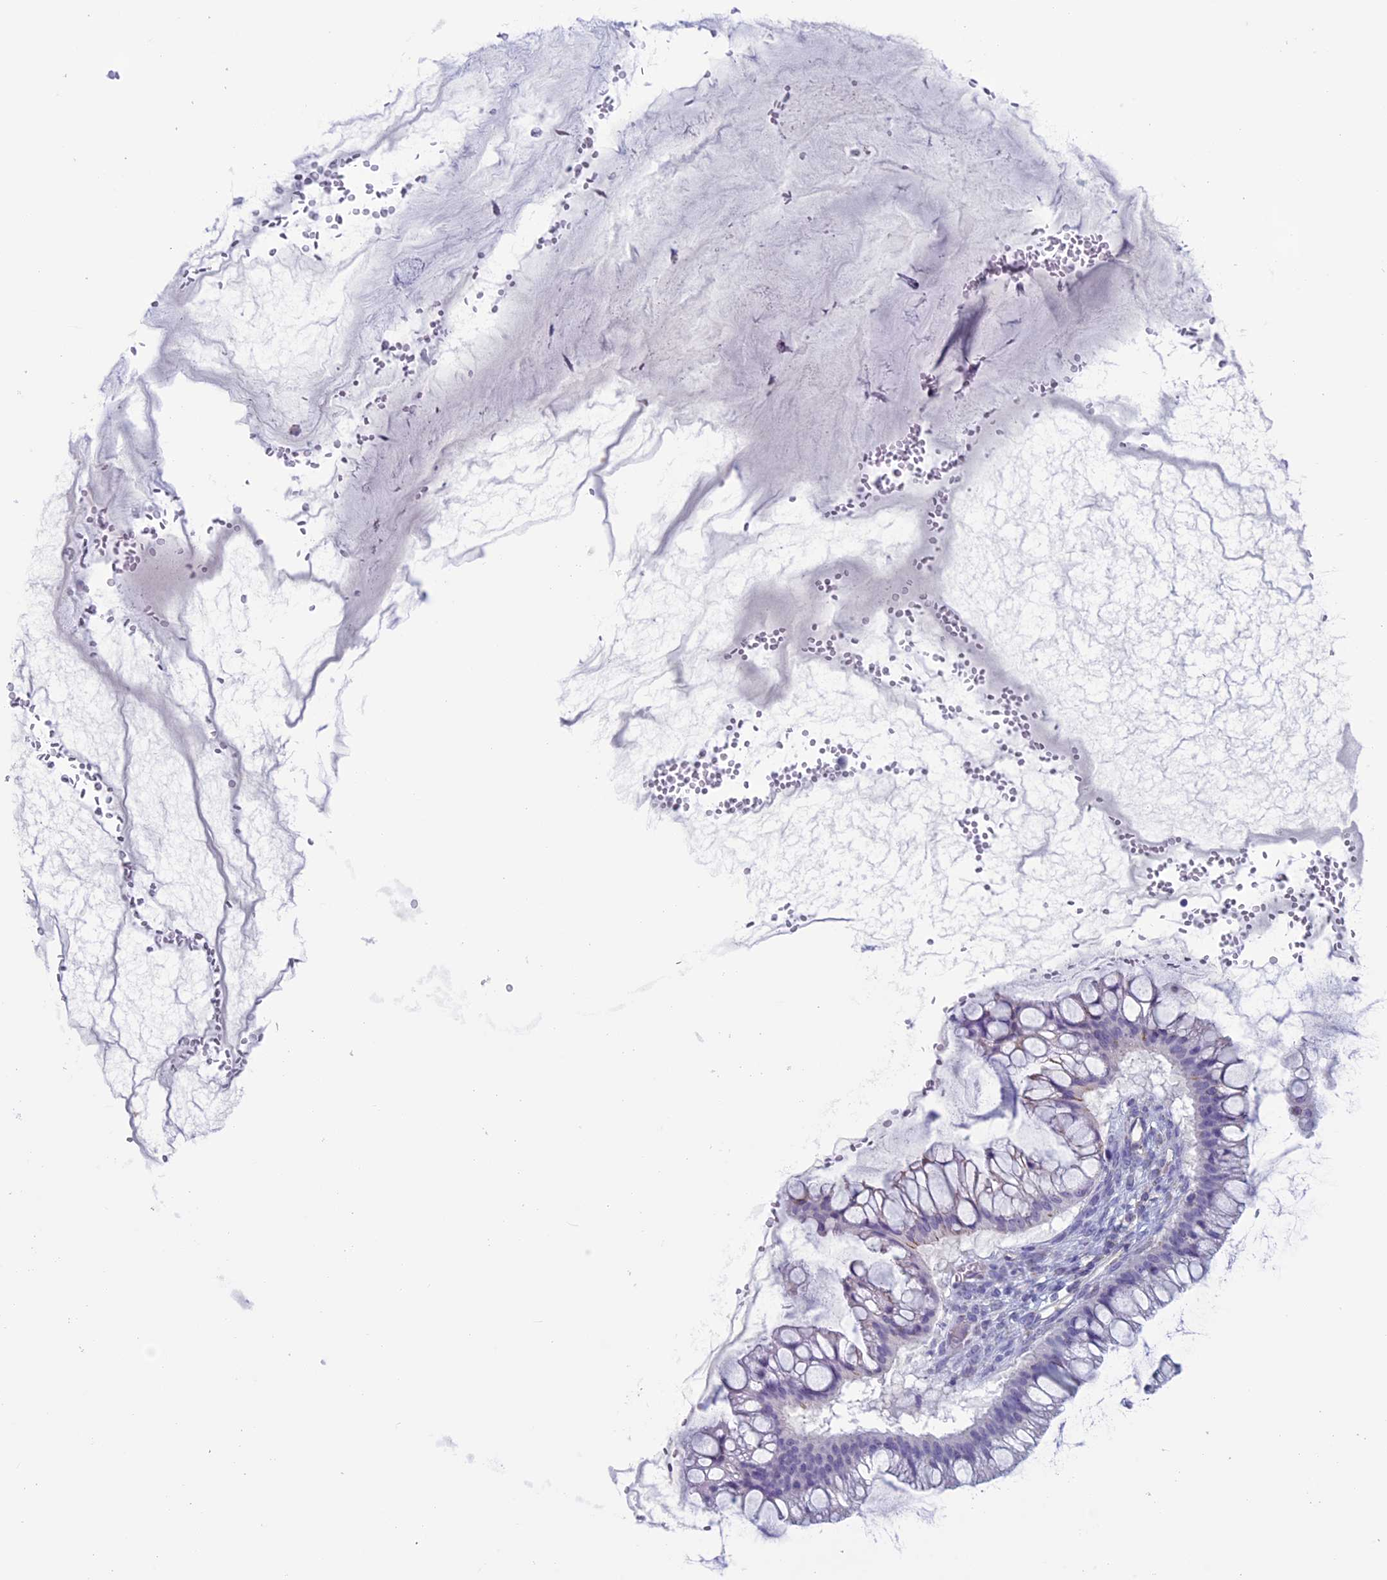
{"staining": {"intensity": "negative", "quantity": "none", "location": "none"}, "tissue": "ovarian cancer", "cell_type": "Tumor cells", "image_type": "cancer", "snomed": [{"axis": "morphology", "description": "Cystadenocarcinoma, mucinous, NOS"}, {"axis": "topography", "description": "Ovary"}], "caption": "Immunohistochemical staining of ovarian mucinous cystadenocarcinoma exhibits no significant expression in tumor cells.", "gene": "MFSD12", "patient": {"sex": "female", "age": 73}}